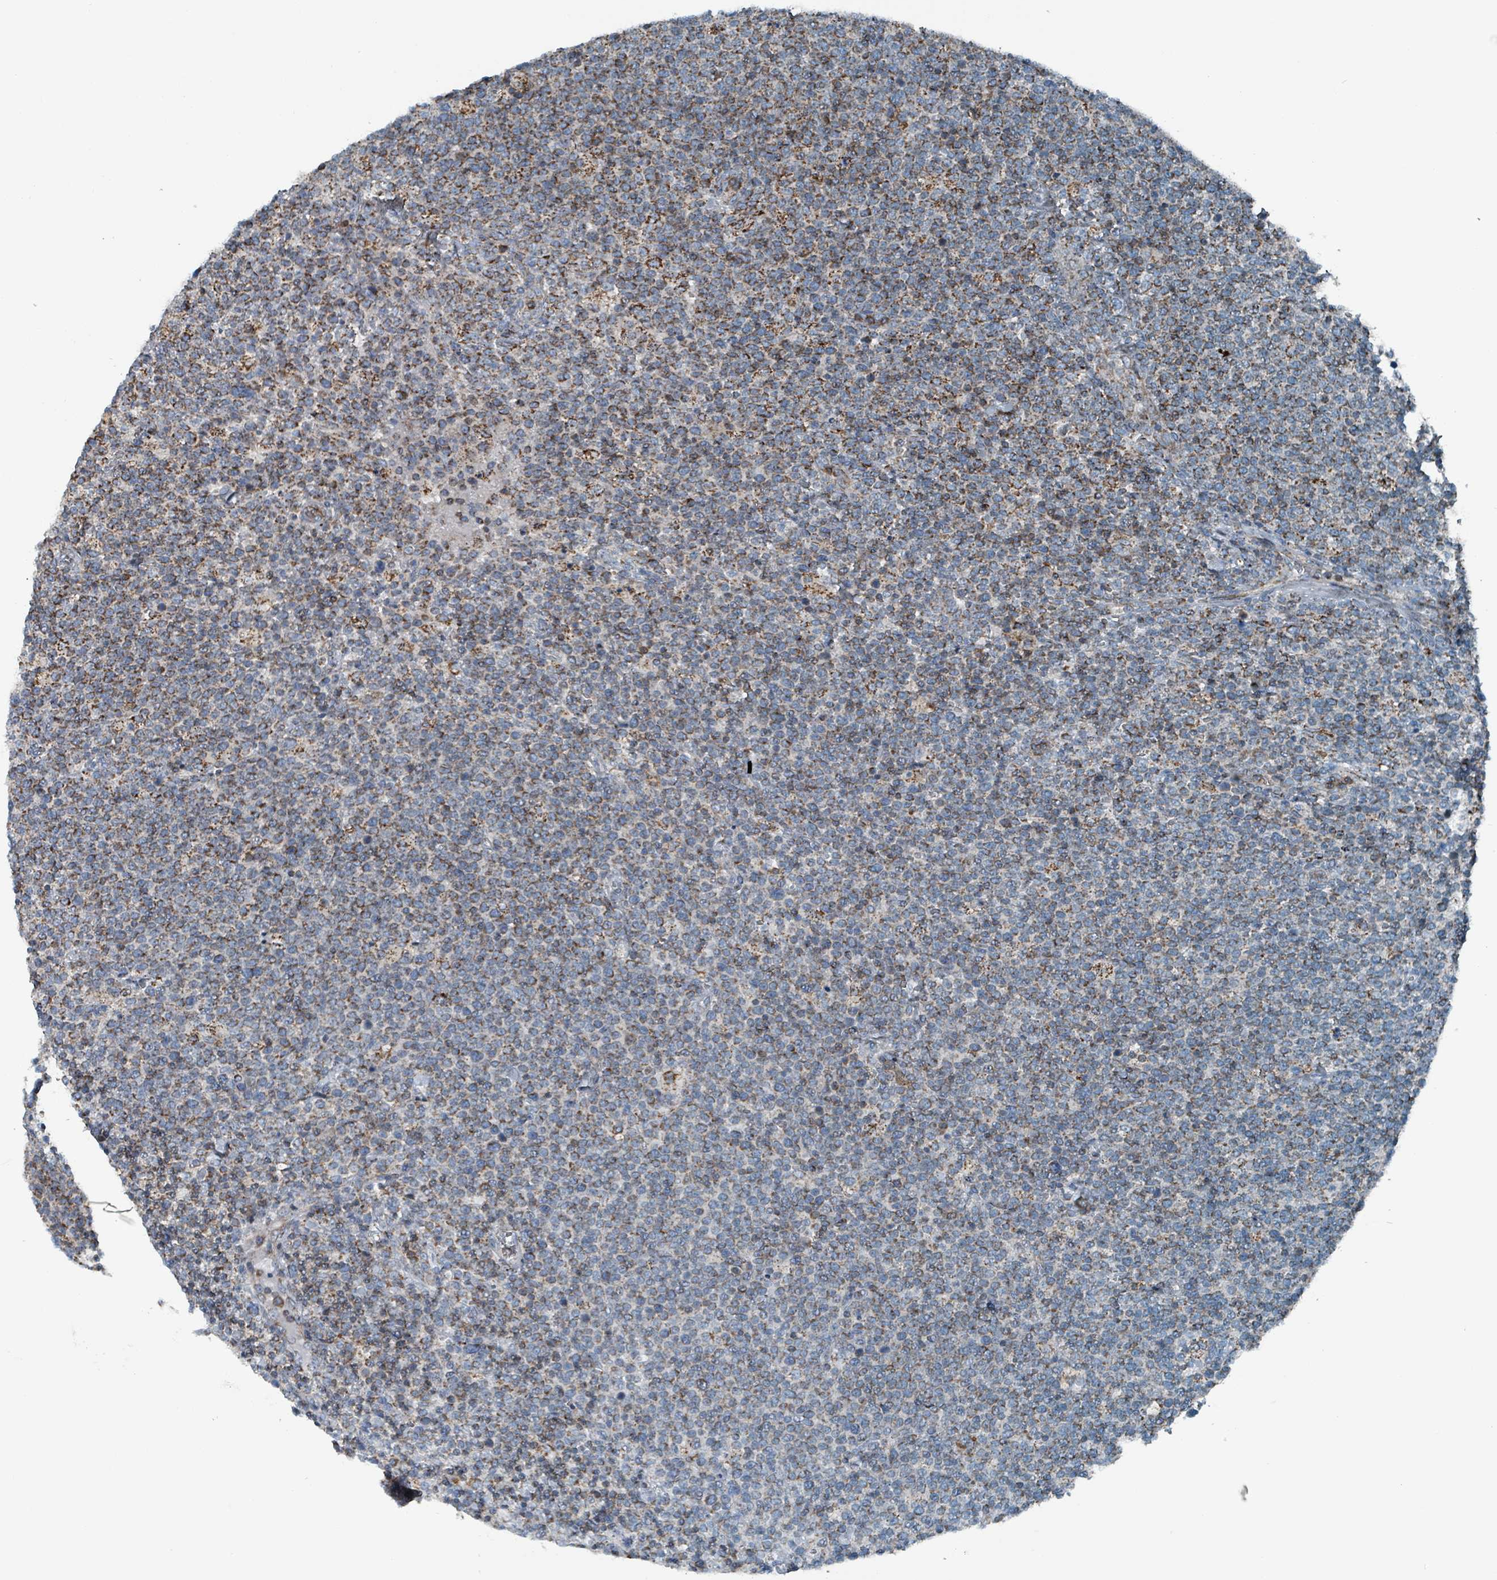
{"staining": {"intensity": "moderate", "quantity": ">75%", "location": "cytoplasmic/membranous"}, "tissue": "lymphoma", "cell_type": "Tumor cells", "image_type": "cancer", "snomed": [{"axis": "morphology", "description": "Malignant lymphoma, non-Hodgkin's type, High grade"}, {"axis": "topography", "description": "Lymph node"}], "caption": "Immunohistochemistry (IHC) photomicrograph of neoplastic tissue: lymphoma stained using immunohistochemistry (IHC) exhibits medium levels of moderate protein expression localized specifically in the cytoplasmic/membranous of tumor cells, appearing as a cytoplasmic/membranous brown color.", "gene": "ABHD18", "patient": {"sex": "male", "age": 61}}